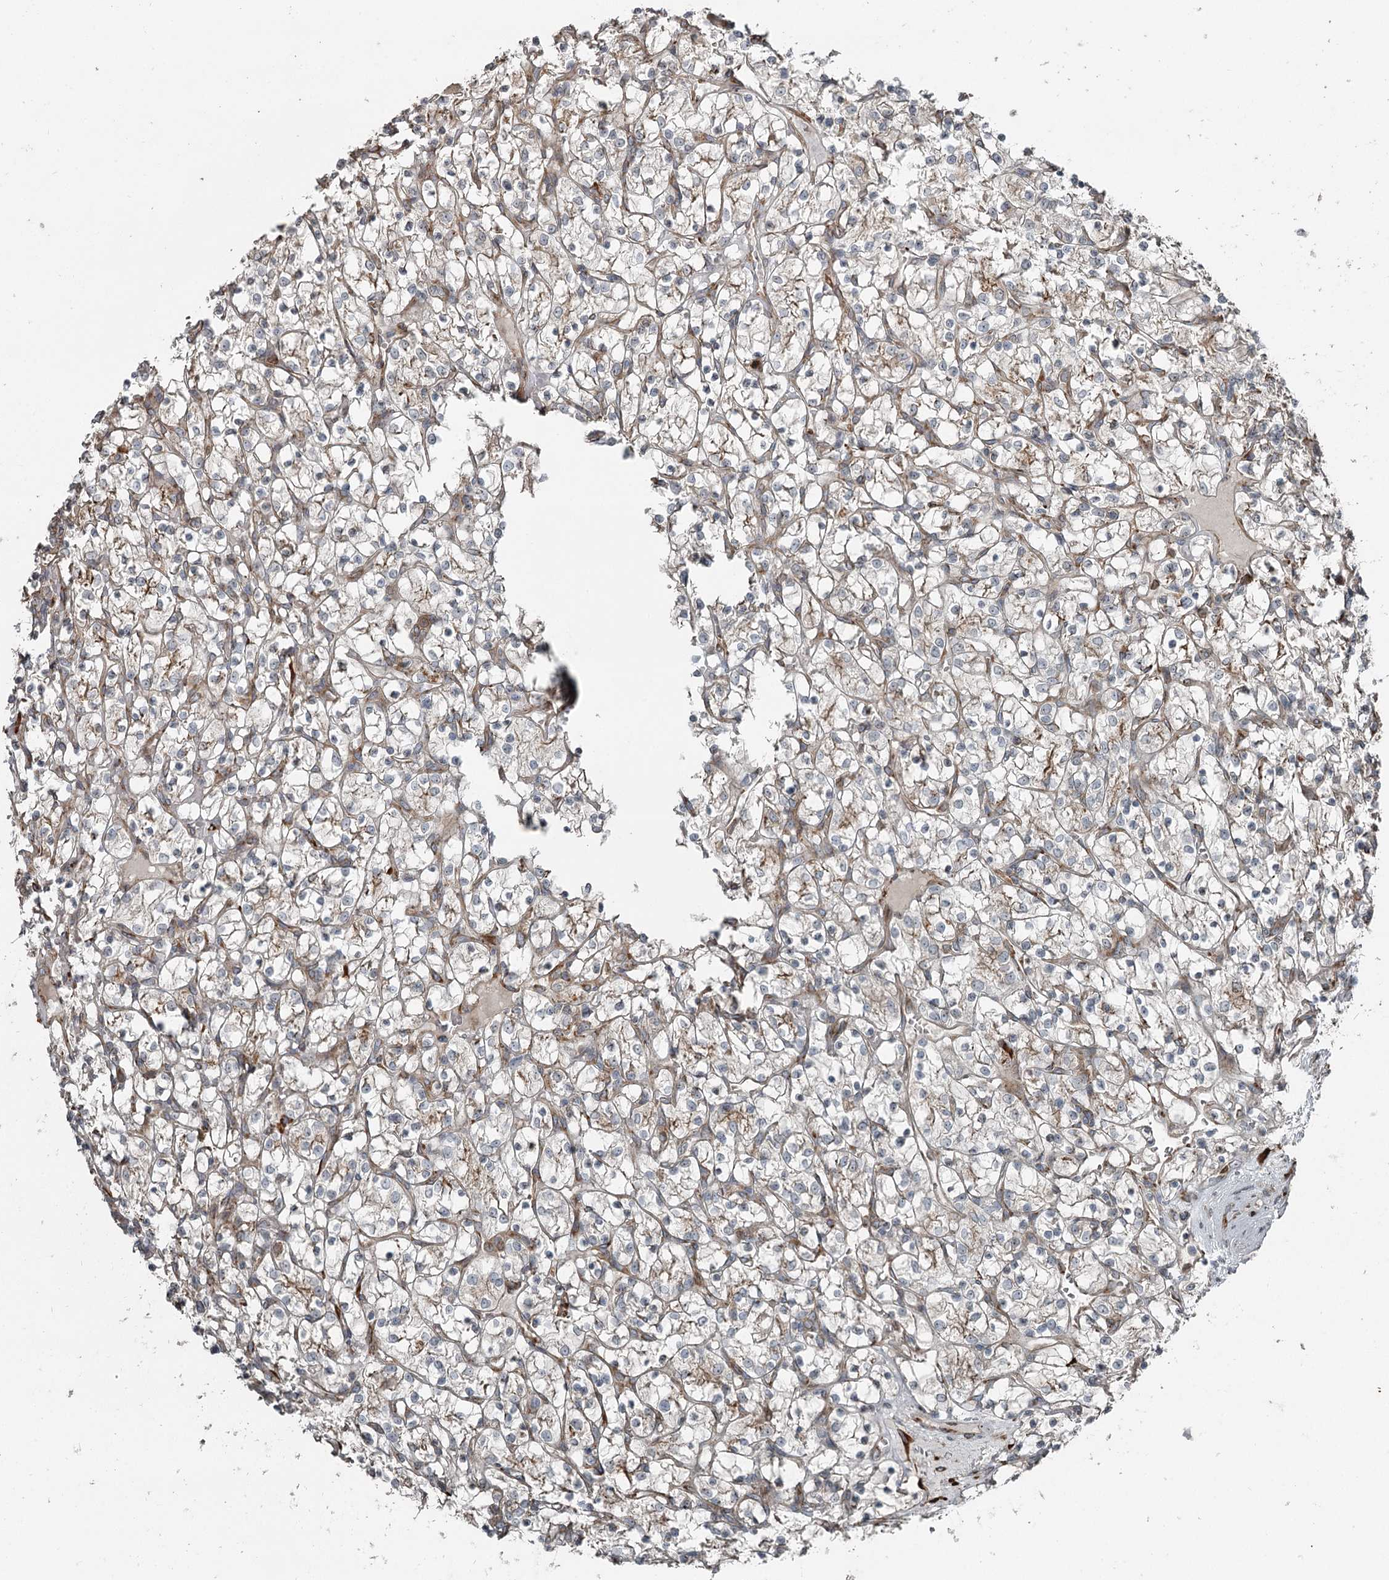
{"staining": {"intensity": "negative", "quantity": "none", "location": "none"}, "tissue": "renal cancer", "cell_type": "Tumor cells", "image_type": "cancer", "snomed": [{"axis": "morphology", "description": "Adenocarcinoma, NOS"}, {"axis": "topography", "description": "Kidney"}], "caption": "Immunohistochemical staining of human renal adenocarcinoma shows no significant expression in tumor cells. (Brightfield microscopy of DAB immunohistochemistry at high magnification).", "gene": "RASSF8", "patient": {"sex": "female", "age": 69}}